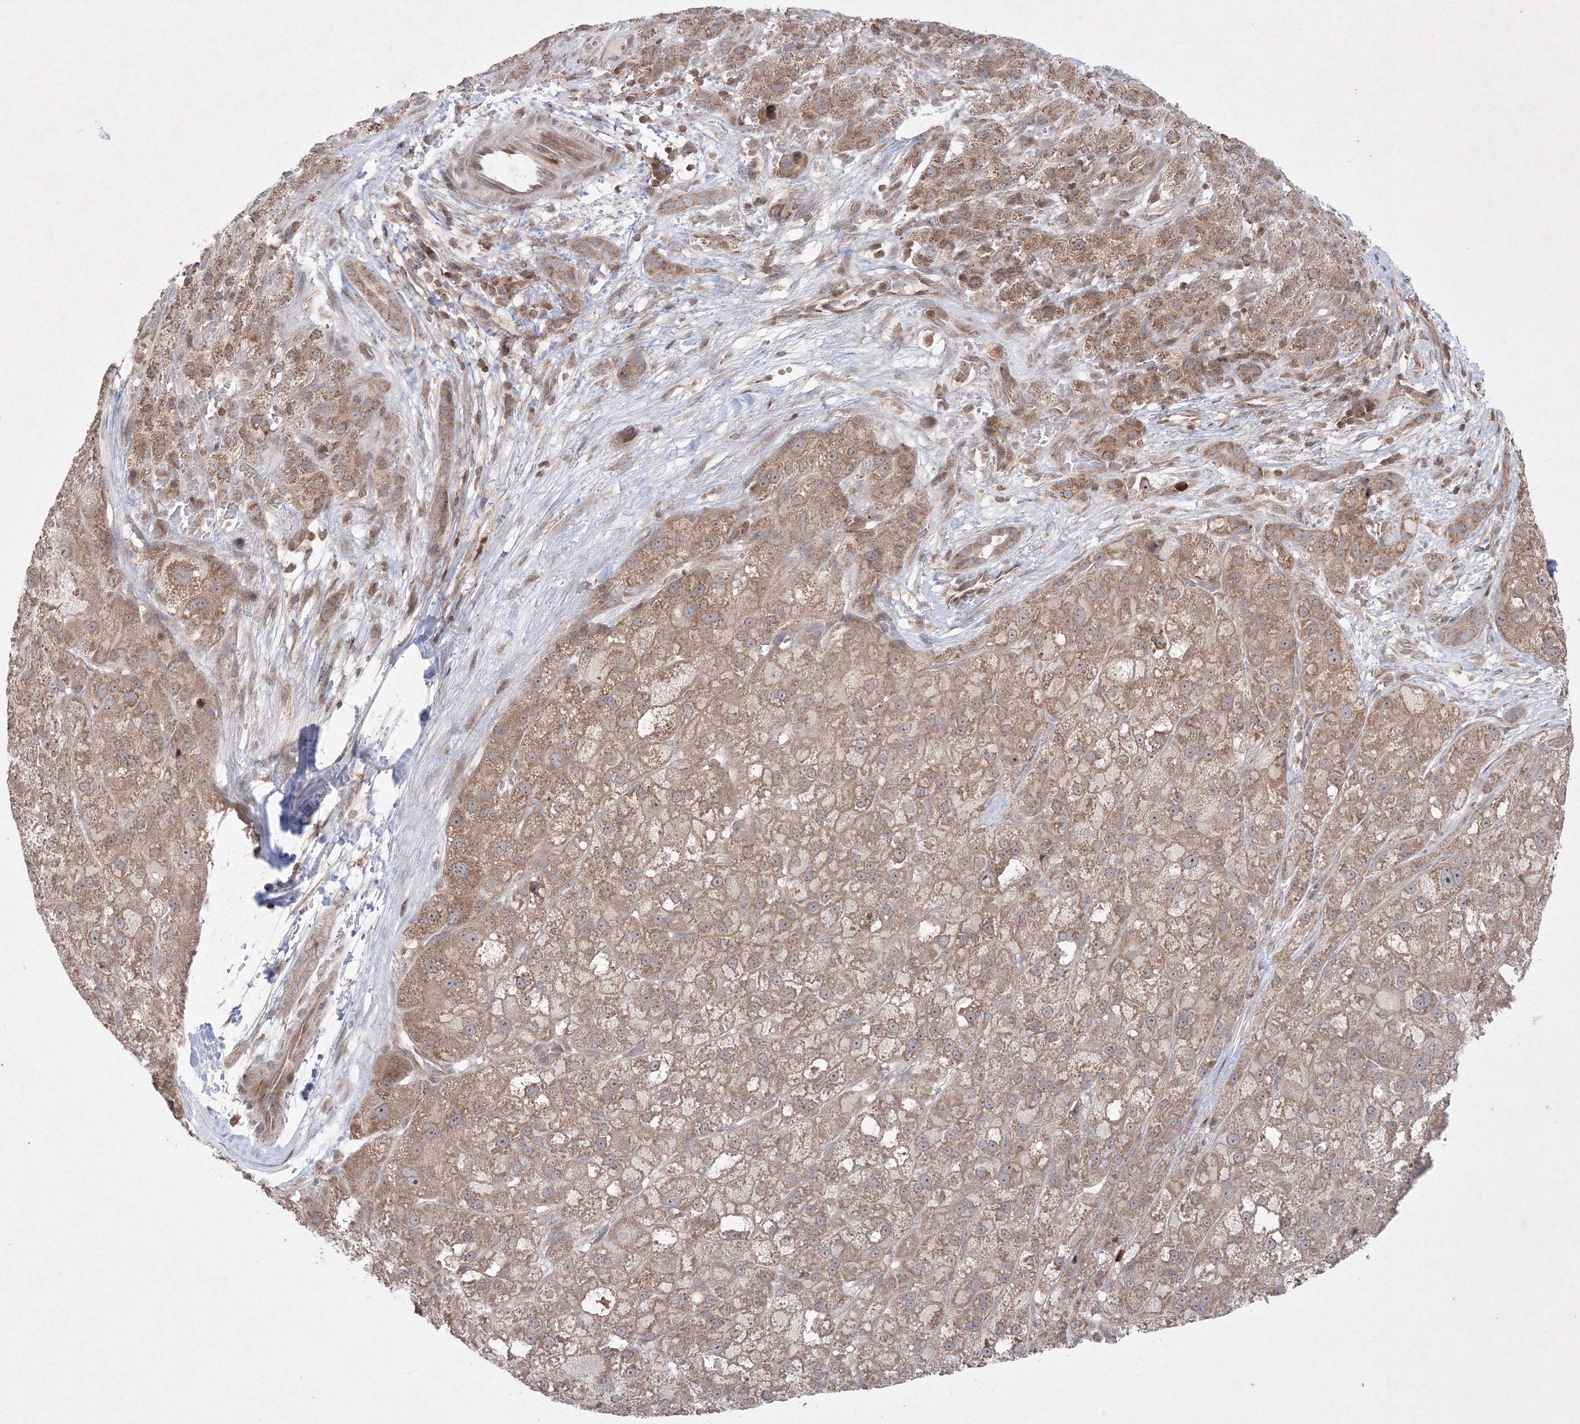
{"staining": {"intensity": "moderate", "quantity": ">75%", "location": "cytoplasmic/membranous"}, "tissue": "liver cancer", "cell_type": "Tumor cells", "image_type": "cancer", "snomed": [{"axis": "morphology", "description": "Carcinoma, Hepatocellular, NOS"}, {"axis": "topography", "description": "Liver"}], "caption": "A micrograph of human liver cancer (hepatocellular carcinoma) stained for a protein shows moderate cytoplasmic/membranous brown staining in tumor cells.", "gene": "MKRN2", "patient": {"sex": "male", "age": 57}}